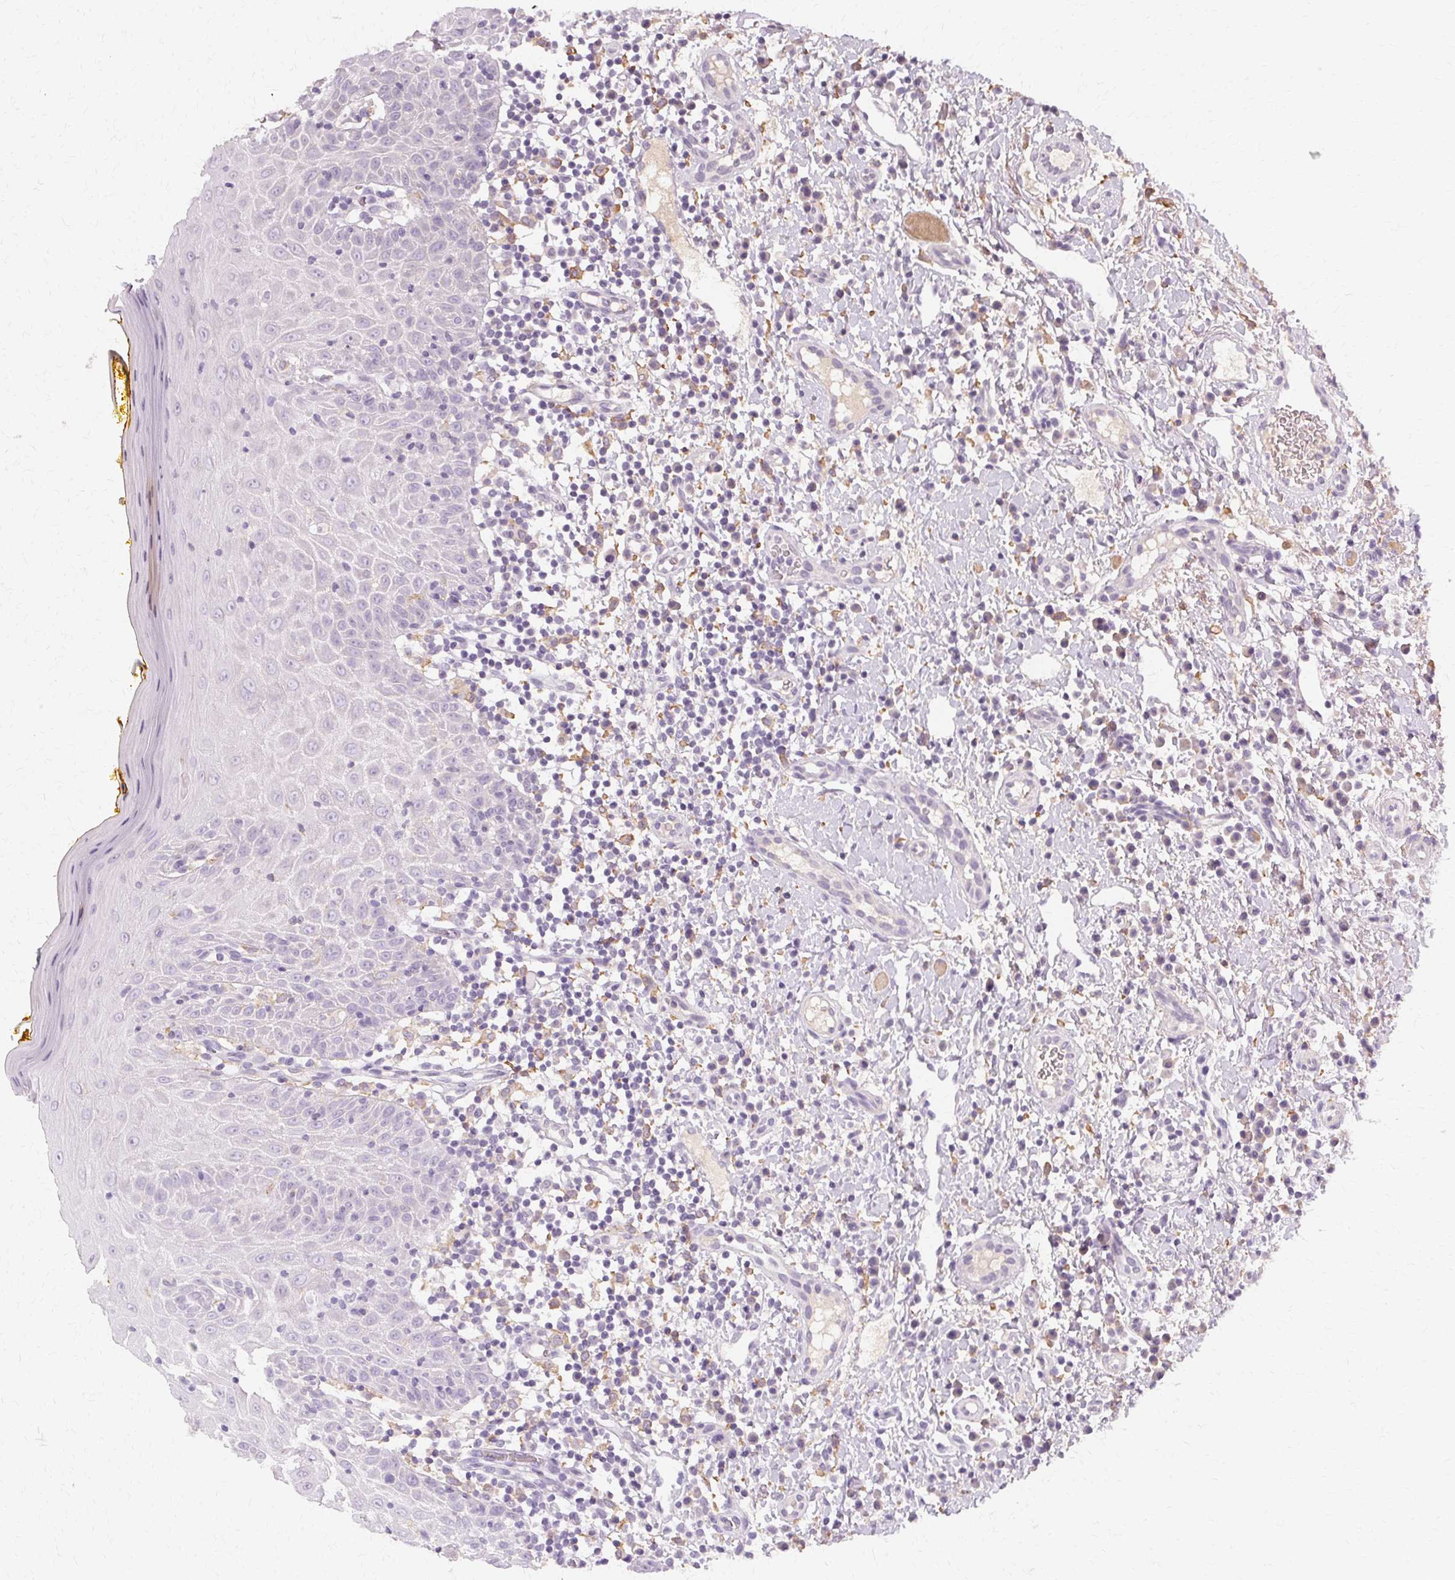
{"staining": {"intensity": "negative", "quantity": "none", "location": "none"}, "tissue": "oral mucosa", "cell_type": "Squamous epithelial cells", "image_type": "normal", "snomed": [{"axis": "morphology", "description": "Normal tissue, NOS"}, {"axis": "topography", "description": "Oral tissue"}, {"axis": "topography", "description": "Tounge, NOS"}], "caption": "The micrograph demonstrates no significant staining in squamous epithelial cells of oral mucosa. Brightfield microscopy of immunohistochemistry (IHC) stained with DAB (3,3'-diaminobenzidine) (brown) and hematoxylin (blue), captured at high magnification.", "gene": "IFNGR1", "patient": {"sex": "female", "age": 58}}